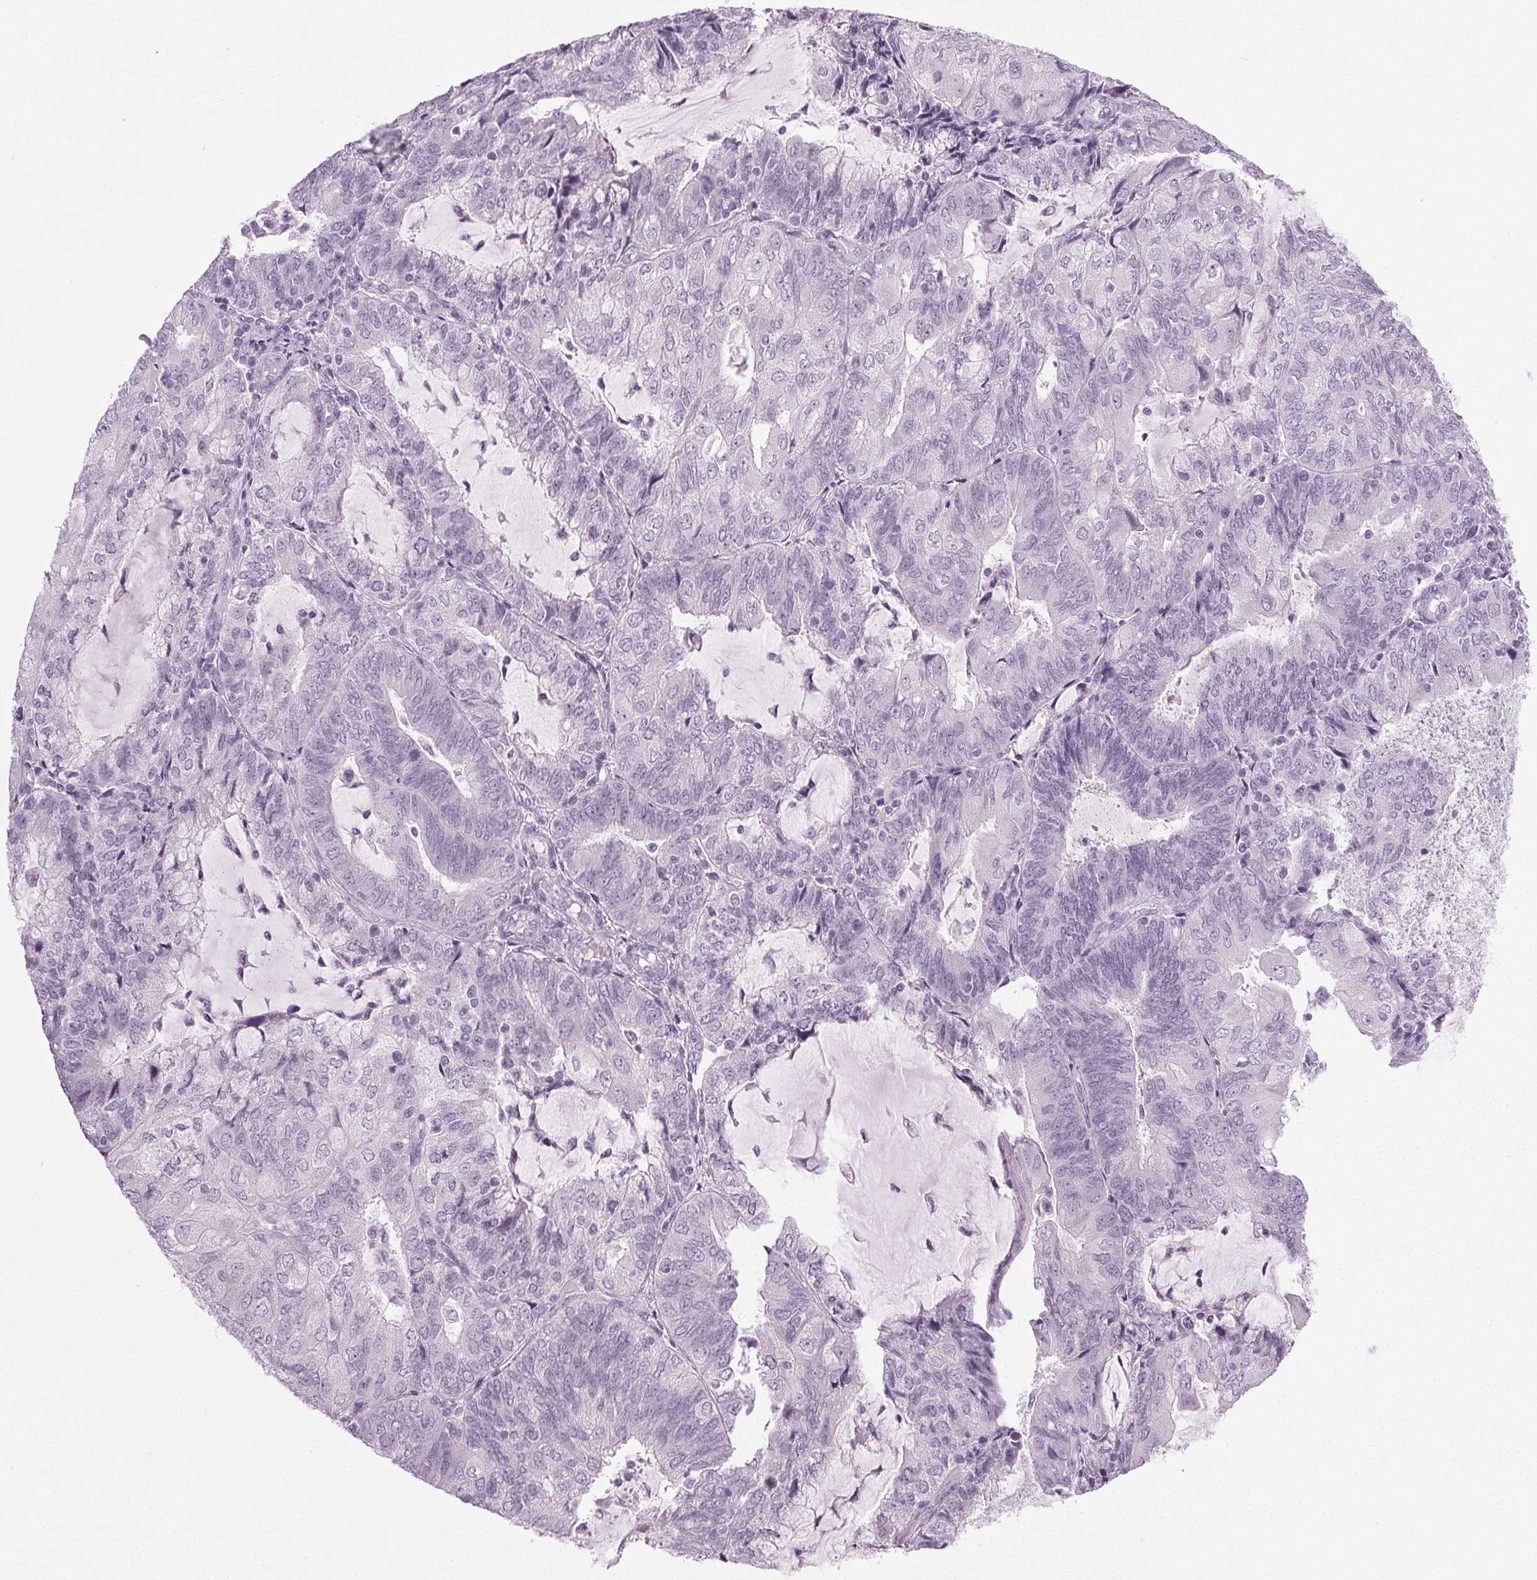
{"staining": {"intensity": "negative", "quantity": "none", "location": "none"}, "tissue": "endometrial cancer", "cell_type": "Tumor cells", "image_type": "cancer", "snomed": [{"axis": "morphology", "description": "Adenocarcinoma, NOS"}, {"axis": "topography", "description": "Endometrium"}], "caption": "Immunohistochemistry (IHC) of human endometrial cancer (adenocarcinoma) displays no positivity in tumor cells. (DAB immunohistochemistry (IHC), high magnification).", "gene": "IGF2BP1", "patient": {"sex": "female", "age": 81}}